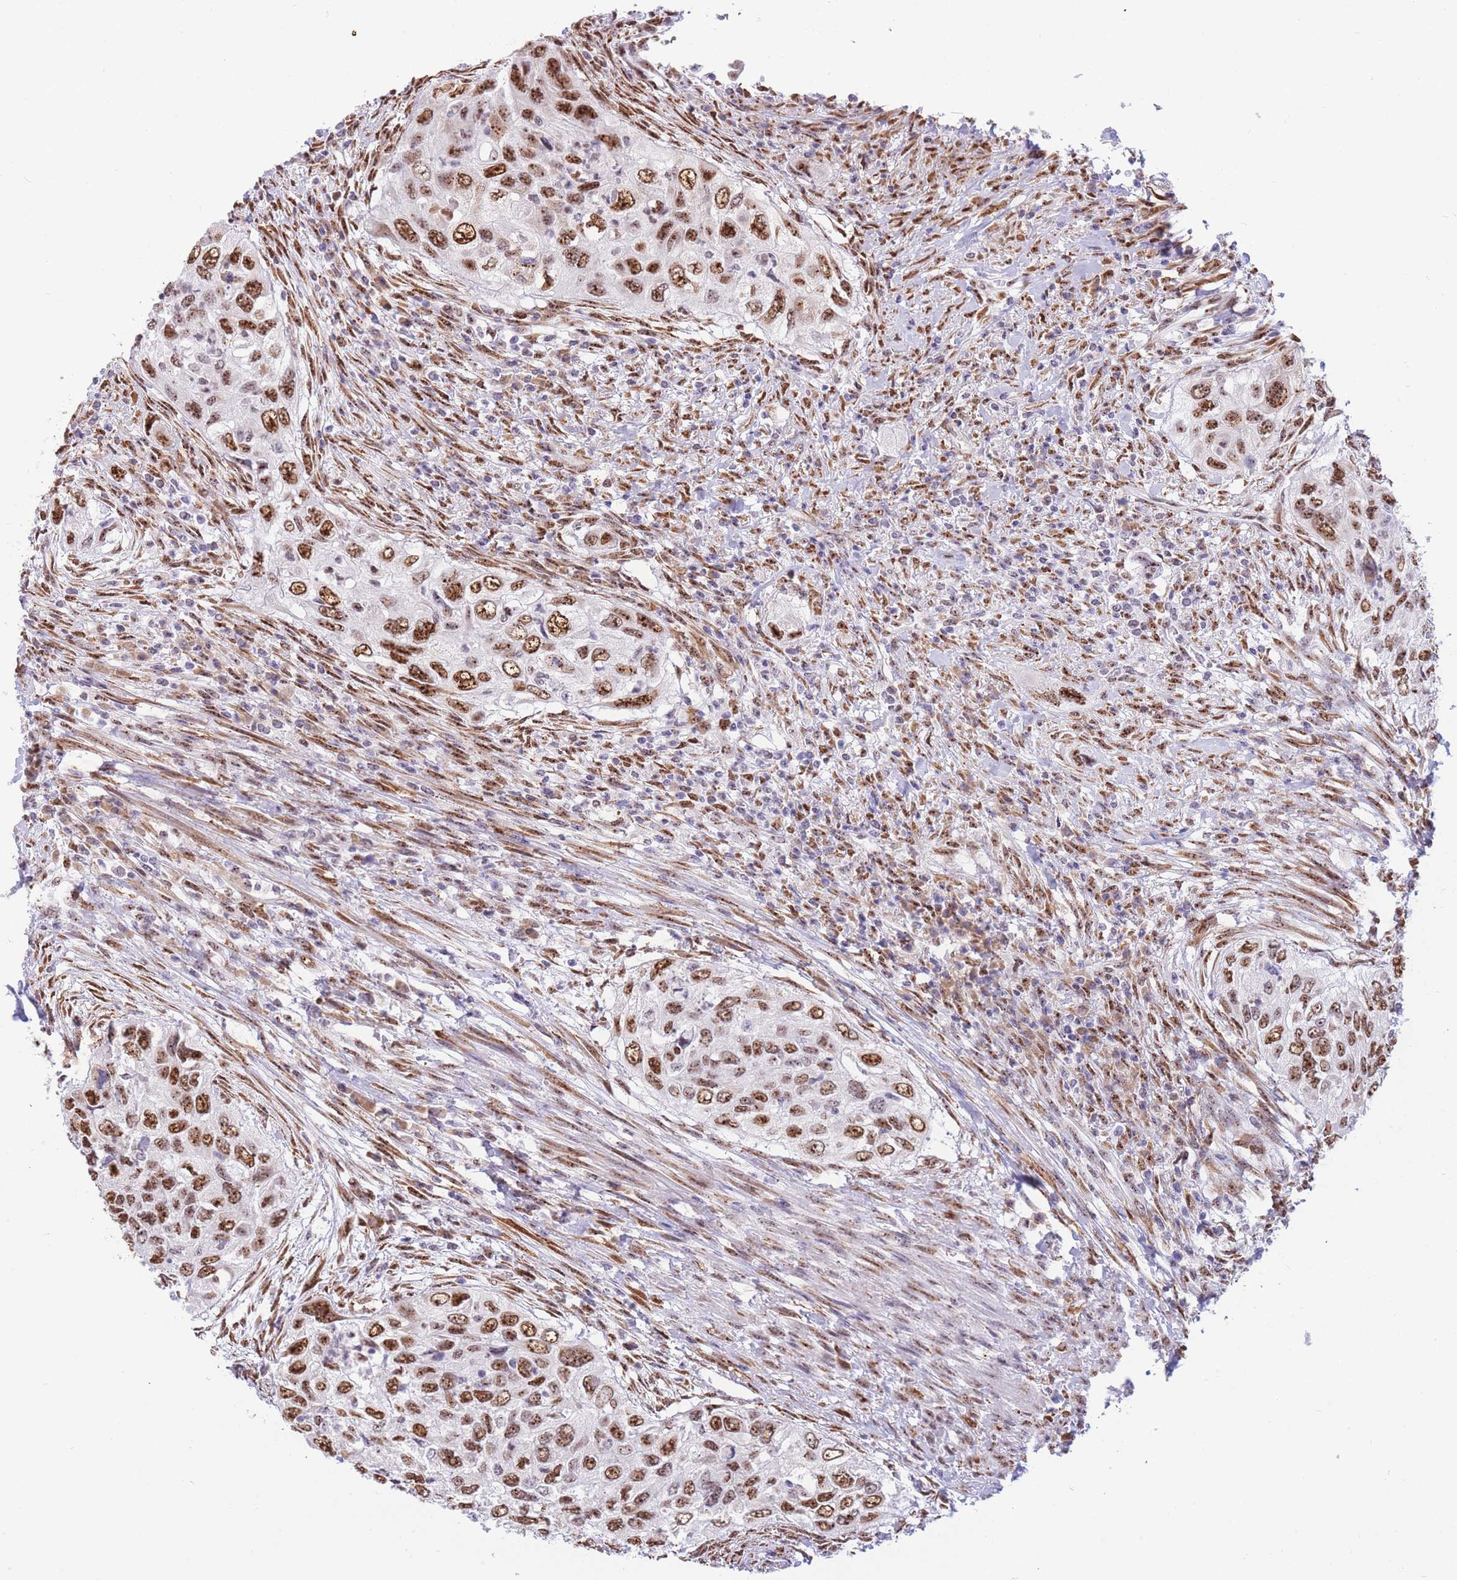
{"staining": {"intensity": "moderate", "quantity": ">75%", "location": "nuclear"}, "tissue": "urothelial cancer", "cell_type": "Tumor cells", "image_type": "cancer", "snomed": [{"axis": "morphology", "description": "Urothelial carcinoma, High grade"}, {"axis": "topography", "description": "Urinary bladder"}], "caption": "Brown immunohistochemical staining in urothelial cancer exhibits moderate nuclear expression in approximately >75% of tumor cells.", "gene": "FAM153A", "patient": {"sex": "female", "age": 60}}